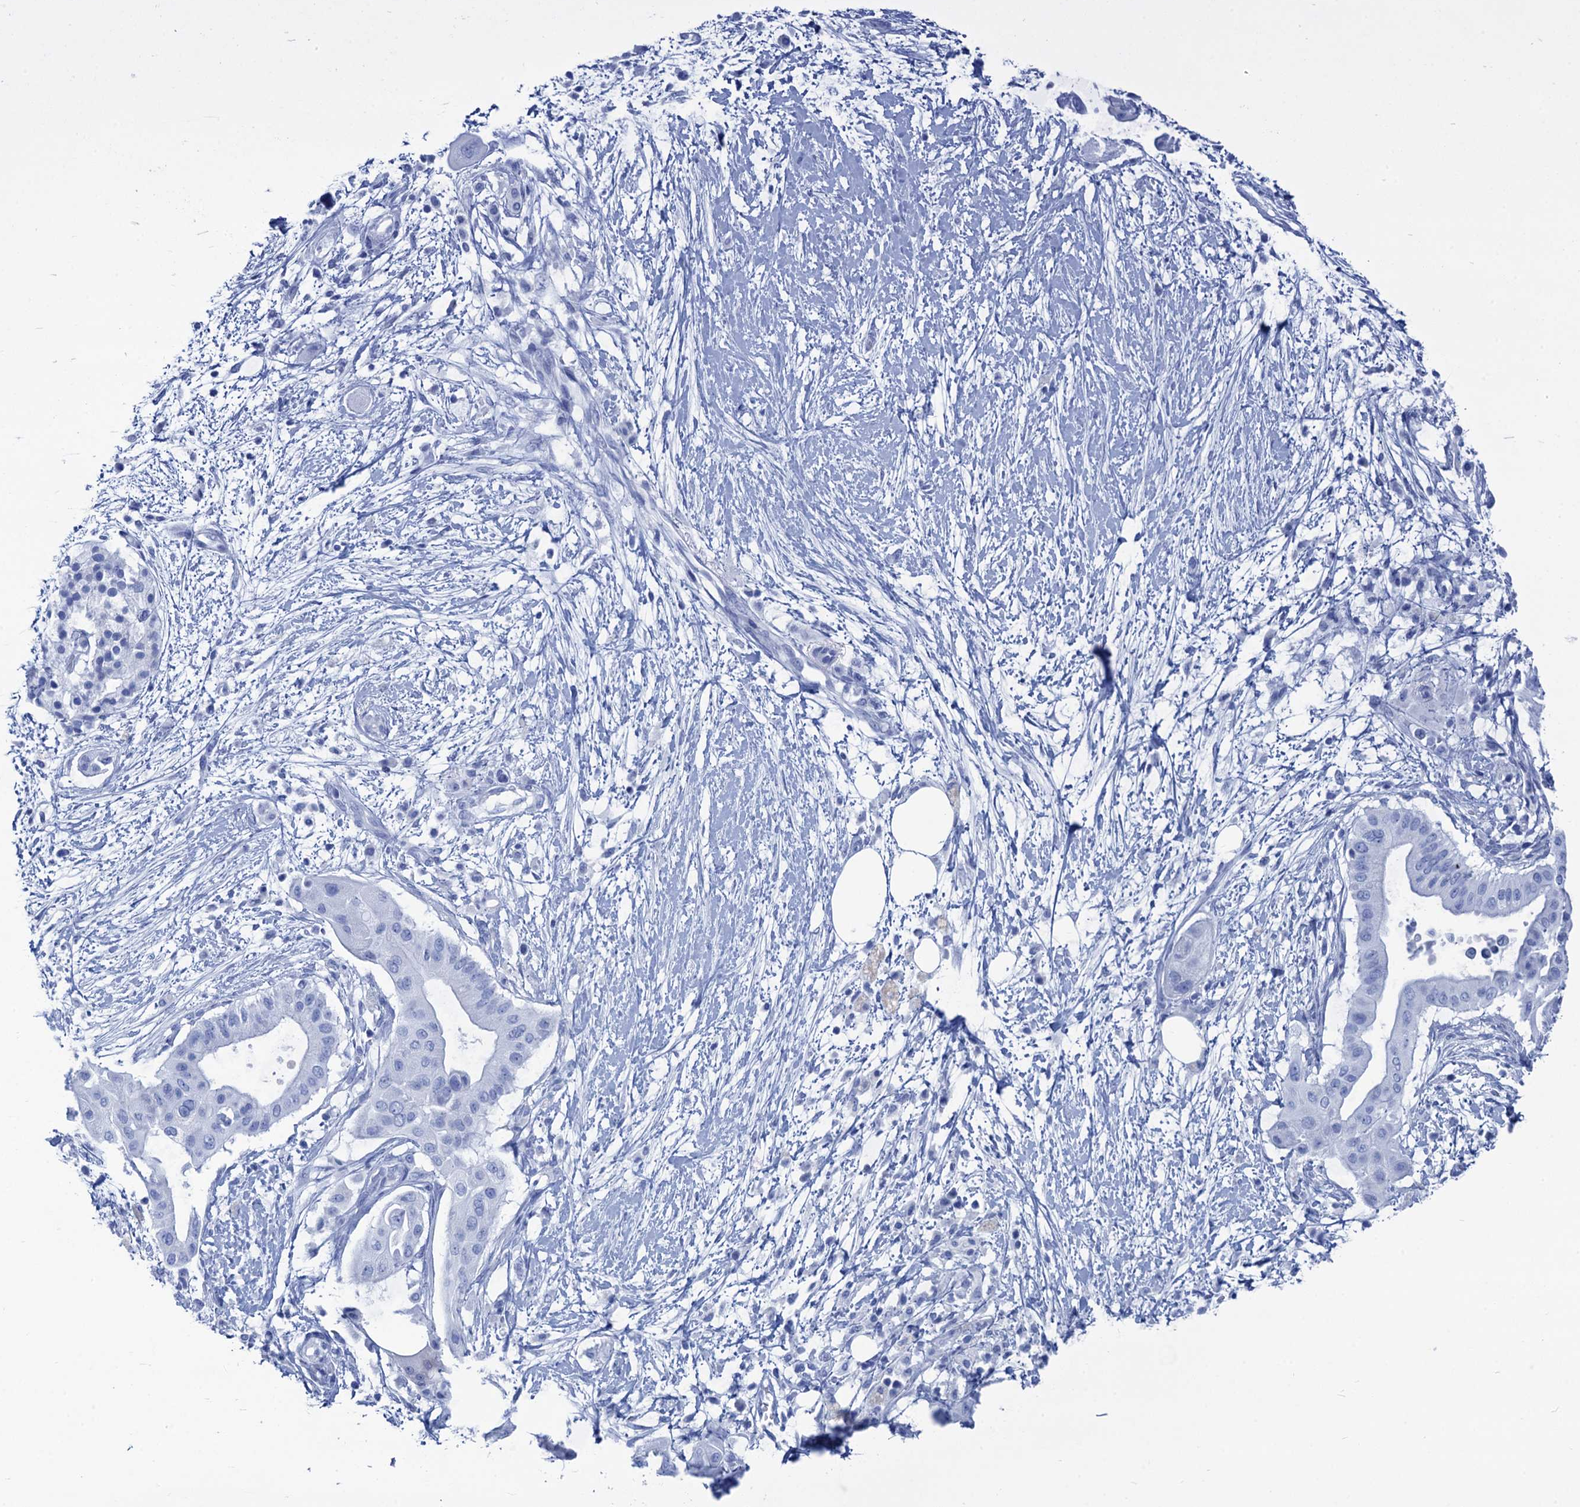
{"staining": {"intensity": "negative", "quantity": "none", "location": "none"}, "tissue": "pancreatic cancer", "cell_type": "Tumor cells", "image_type": "cancer", "snomed": [{"axis": "morphology", "description": "Adenocarcinoma, NOS"}, {"axis": "topography", "description": "Pancreas"}], "caption": "High power microscopy photomicrograph of an immunohistochemistry (IHC) photomicrograph of pancreatic cancer, revealing no significant staining in tumor cells. (Immunohistochemistry, brightfield microscopy, high magnification).", "gene": "CABYR", "patient": {"sex": "male", "age": 68}}